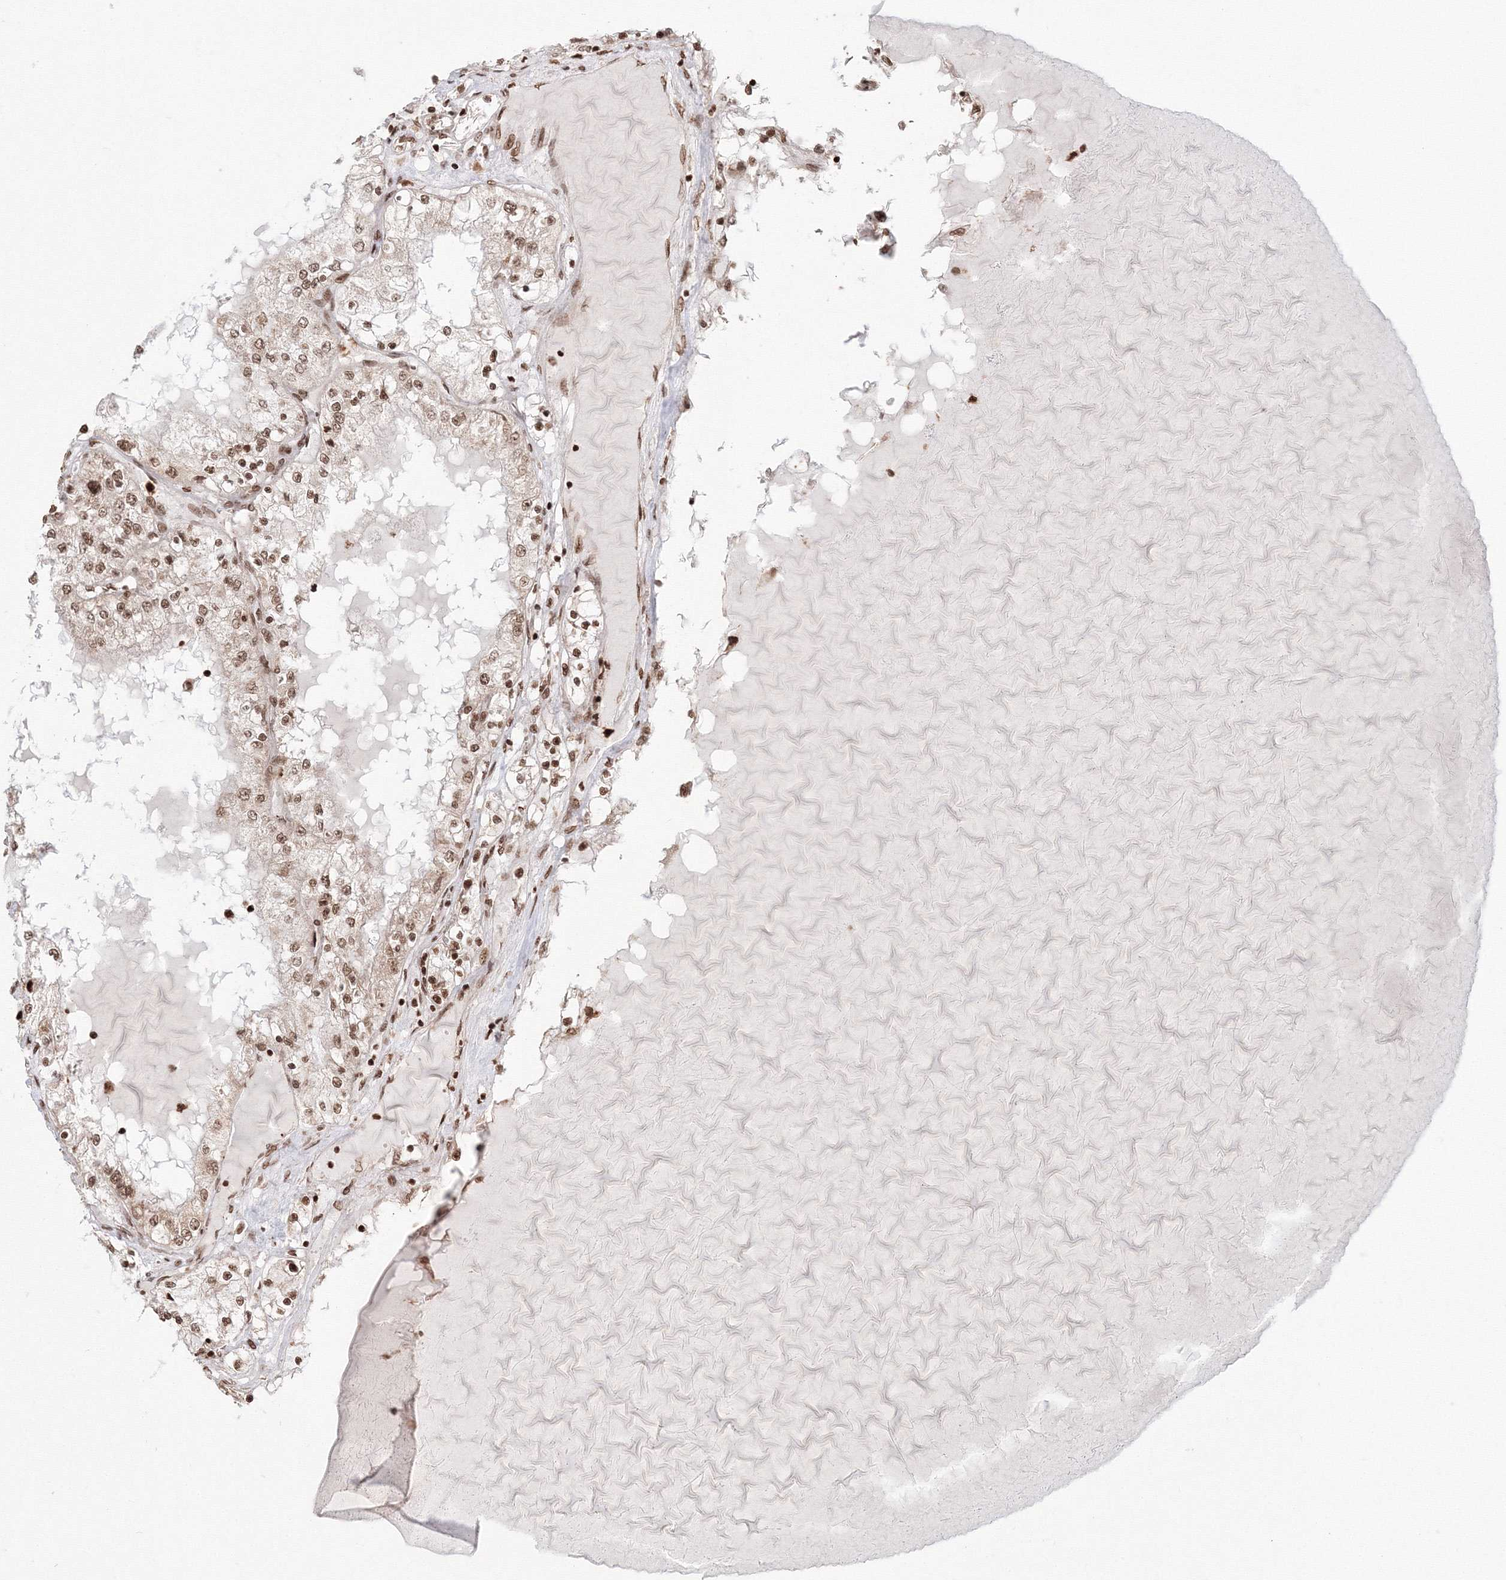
{"staining": {"intensity": "moderate", "quantity": ">75%", "location": "nuclear"}, "tissue": "renal cancer", "cell_type": "Tumor cells", "image_type": "cancer", "snomed": [{"axis": "morphology", "description": "Adenocarcinoma, NOS"}, {"axis": "topography", "description": "Kidney"}], "caption": "There is medium levels of moderate nuclear staining in tumor cells of renal adenocarcinoma, as demonstrated by immunohistochemical staining (brown color).", "gene": "KIF20A", "patient": {"sex": "male", "age": 68}}